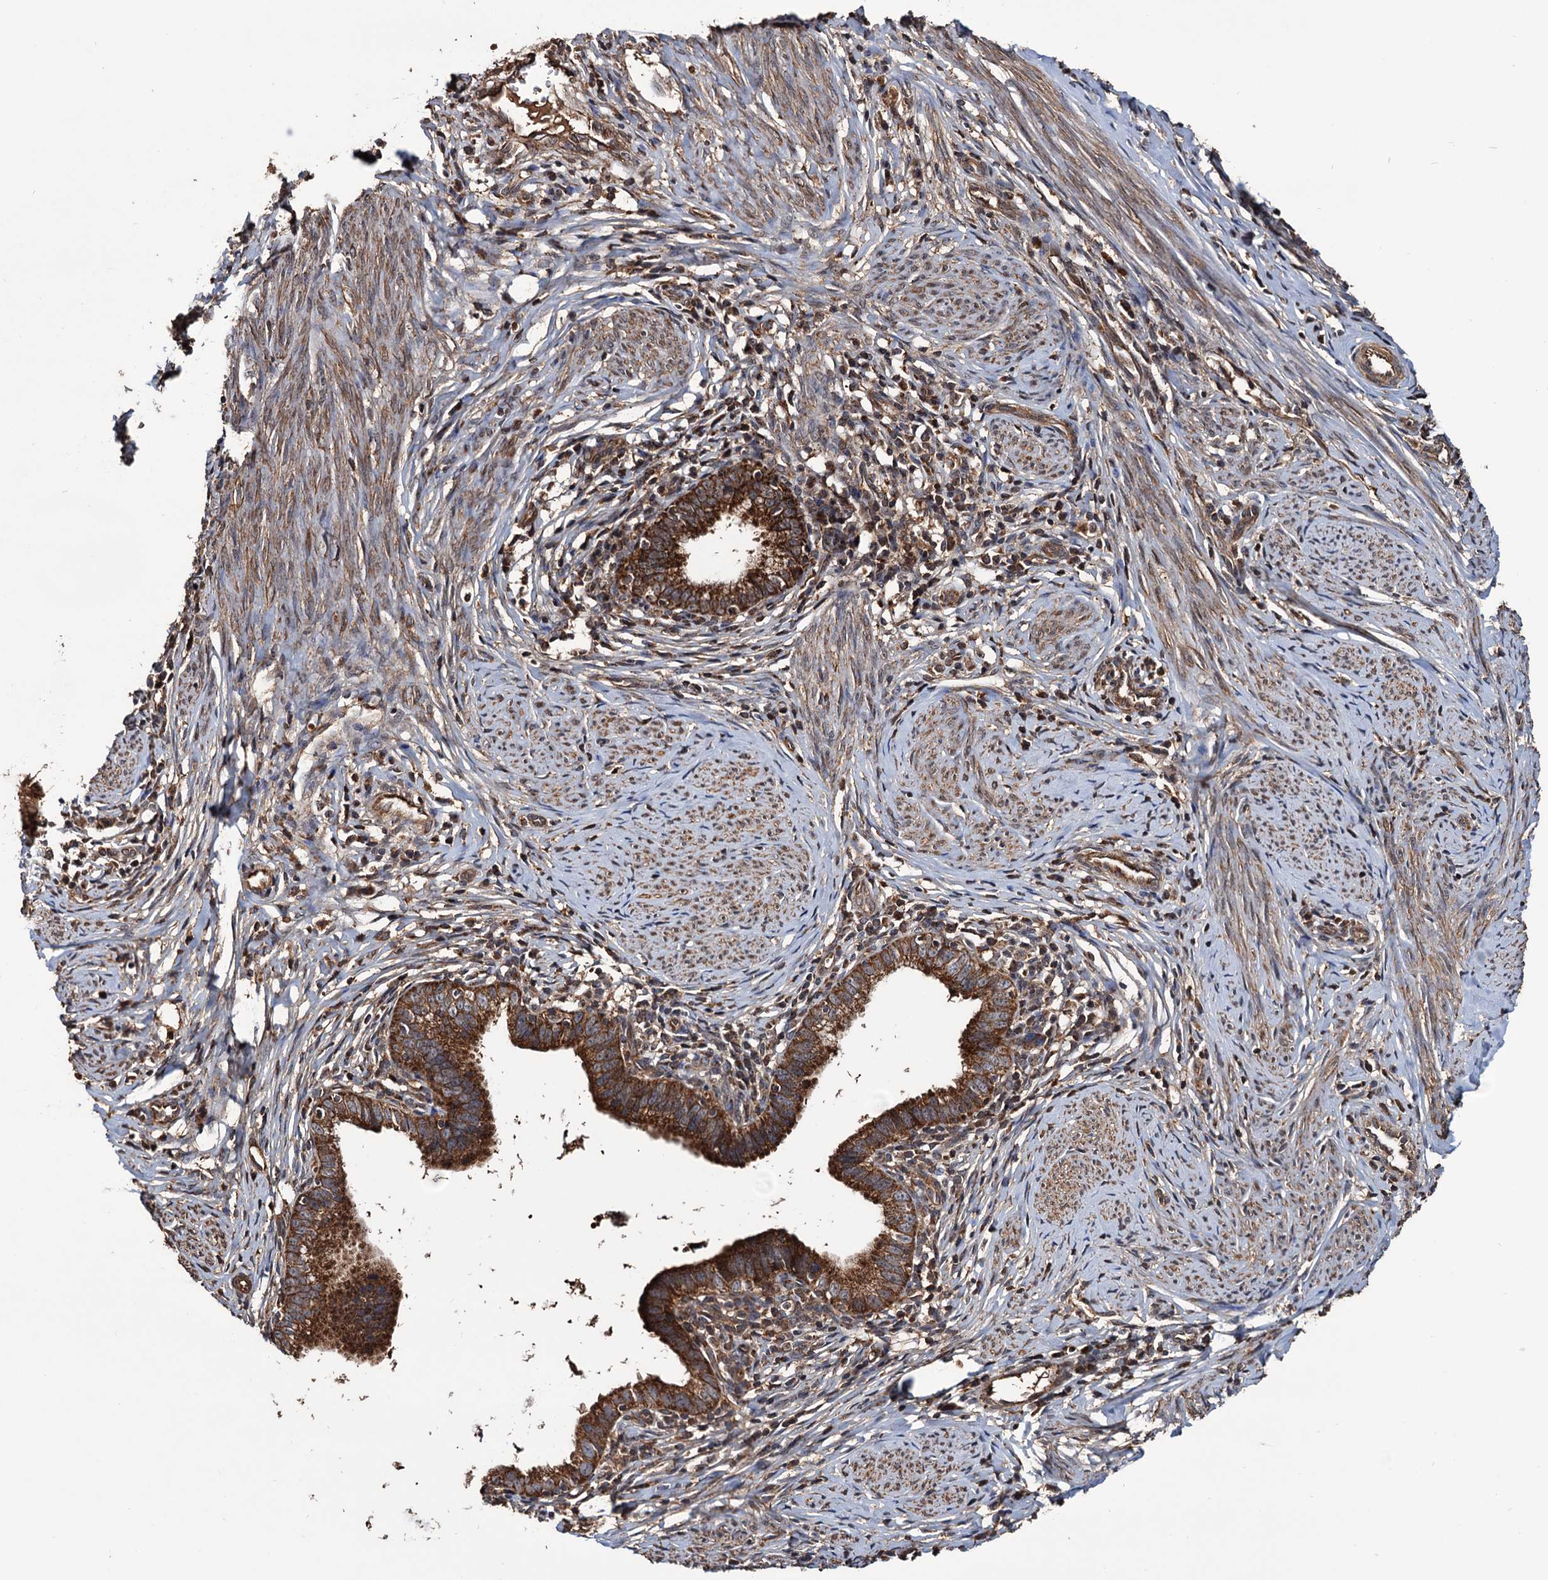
{"staining": {"intensity": "strong", "quantity": ">75%", "location": "cytoplasmic/membranous"}, "tissue": "cervical cancer", "cell_type": "Tumor cells", "image_type": "cancer", "snomed": [{"axis": "morphology", "description": "Adenocarcinoma, NOS"}, {"axis": "topography", "description": "Cervix"}], "caption": "A high amount of strong cytoplasmic/membranous positivity is identified in approximately >75% of tumor cells in adenocarcinoma (cervical) tissue.", "gene": "MRPL42", "patient": {"sex": "female", "age": 36}}